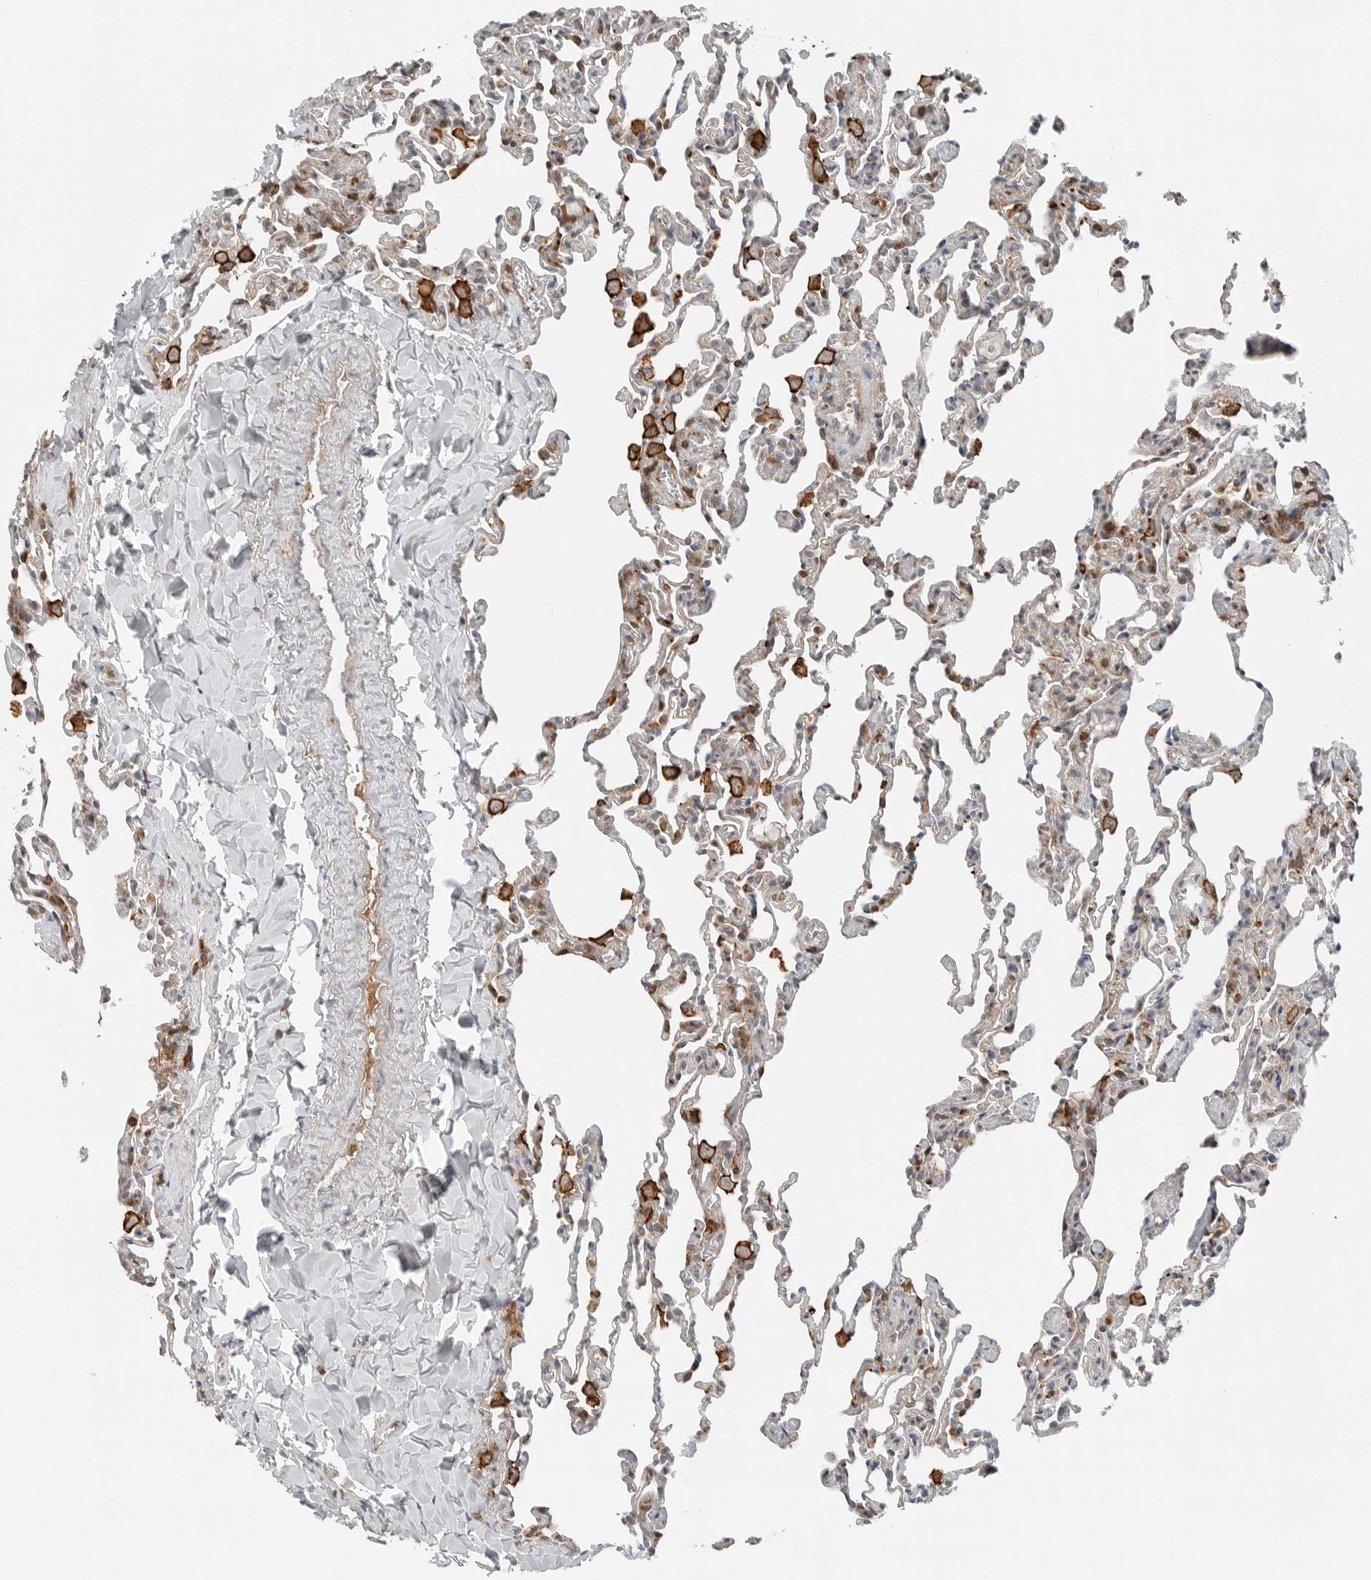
{"staining": {"intensity": "moderate", "quantity": "<25%", "location": "cytoplasmic/membranous"}, "tissue": "lung", "cell_type": "Alveolar cells", "image_type": "normal", "snomed": [{"axis": "morphology", "description": "Normal tissue, NOS"}, {"axis": "topography", "description": "Lung"}], "caption": "Benign lung shows moderate cytoplasmic/membranous staining in about <25% of alveolar cells, visualized by immunohistochemistry. (DAB IHC with brightfield microscopy, high magnification).", "gene": "LEFTY2", "patient": {"sex": "male", "age": 20}}